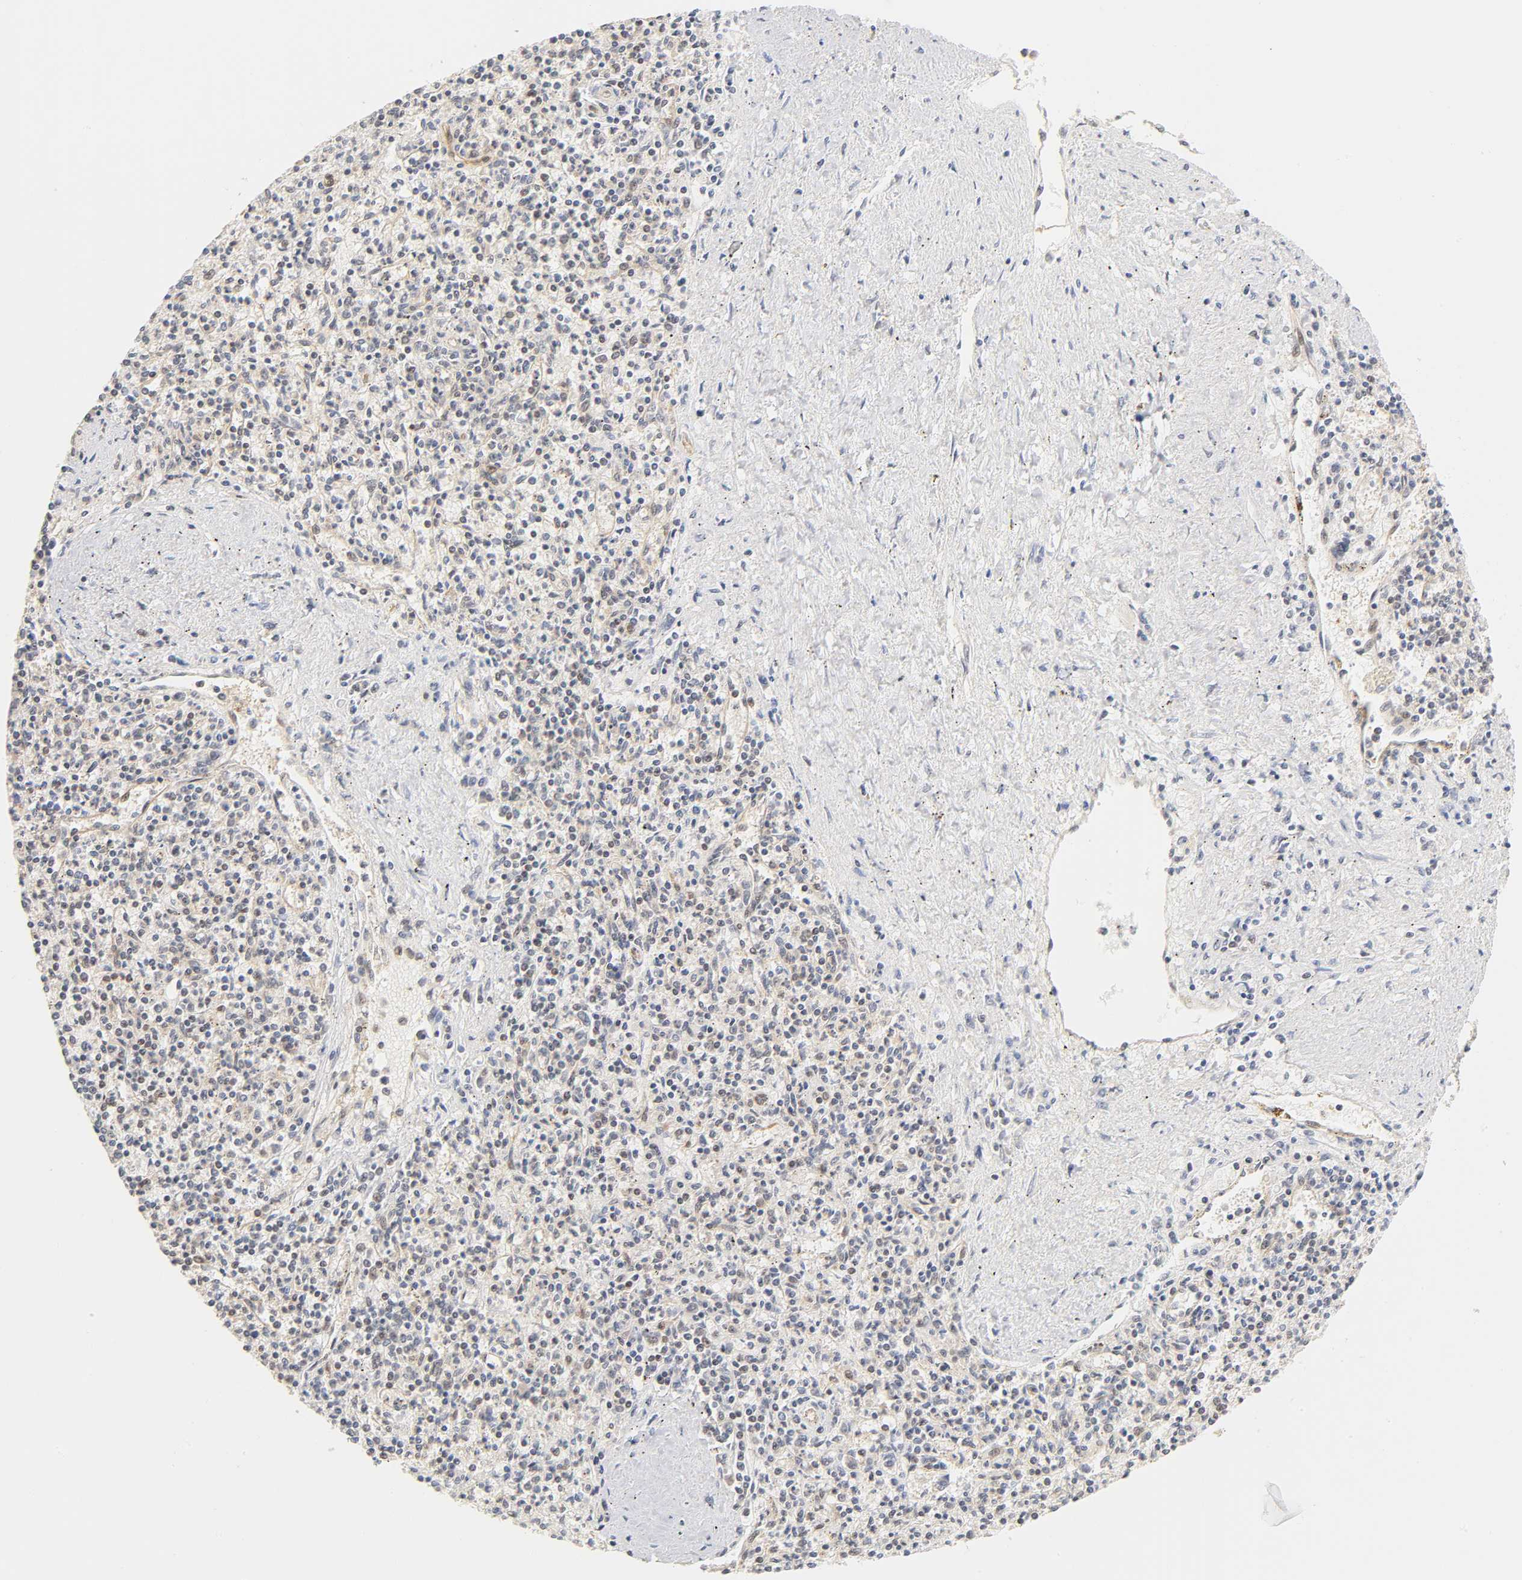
{"staining": {"intensity": "moderate", "quantity": ">75%", "location": "cytoplasmic/membranous,nuclear"}, "tissue": "spleen", "cell_type": "Cells in red pulp", "image_type": "normal", "snomed": [{"axis": "morphology", "description": "Normal tissue, NOS"}, {"axis": "topography", "description": "Spleen"}], "caption": "This is an image of IHC staining of benign spleen, which shows moderate positivity in the cytoplasmic/membranous,nuclear of cells in red pulp.", "gene": "CDC37", "patient": {"sex": "male", "age": 72}}